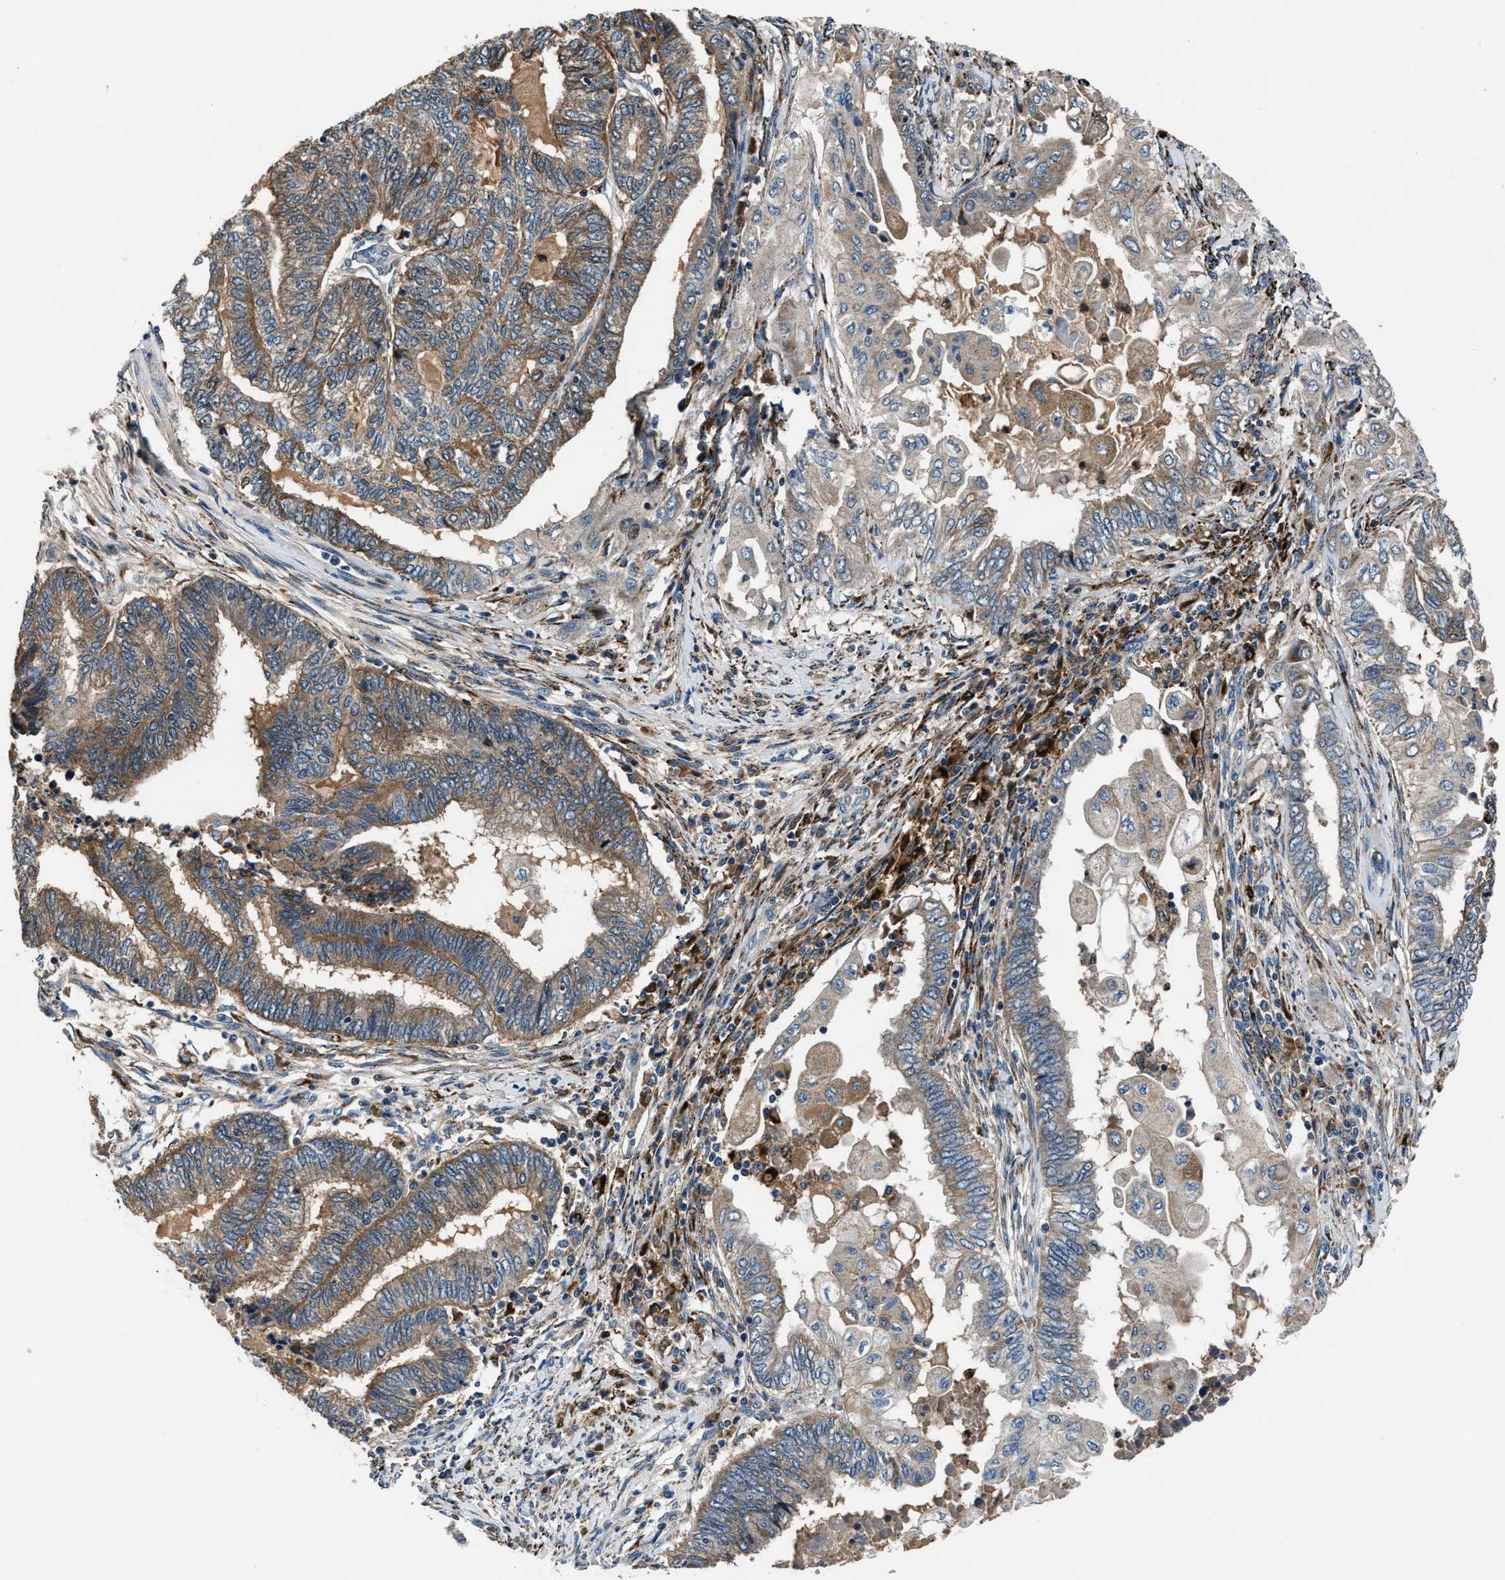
{"staining": {"intensity": "weak", "quantity": ">75%", "location": "cytoplasmic/membranous"}, "tissue": "endometrial cancer", "cell_type": "Tumor cells", "image_type": "cancer", "snomed": [{"axis": "morphology", "description": "Adenocarcinoma, NOS"}, {"axis": "topography", "description": "Uterus"}, {"axis": "topography", "description": "Endometrium"}], "caption": "Protein staining of endometrial adenocarcinoma tissue demonstrates weak cytoplasmic/membranous staining in about >75% of tumor cells. Nuclei are stained in blue.", "gene": "FAM221A", "patient": {"sex": "female", "age": 70}}